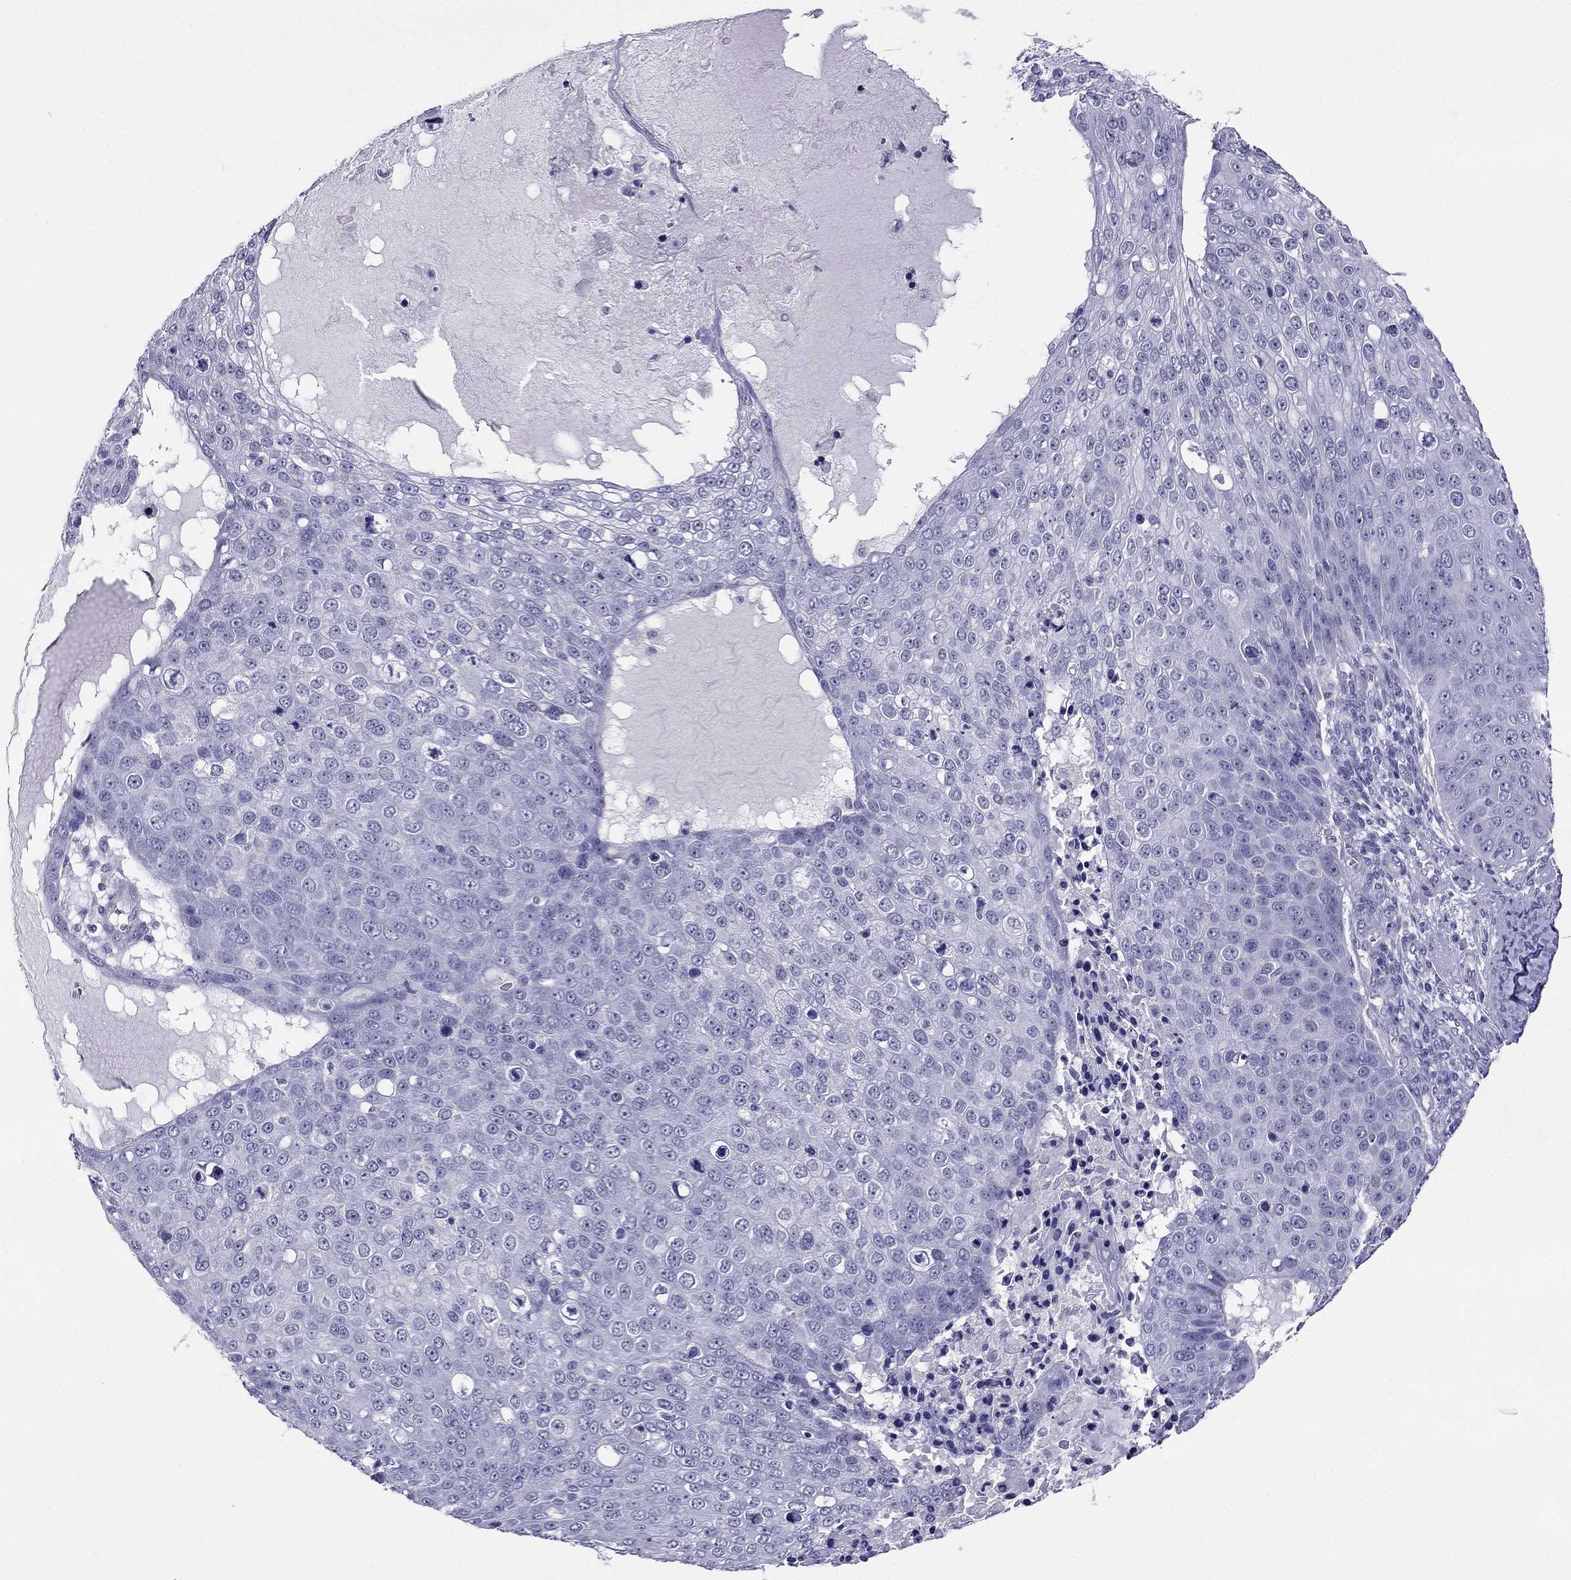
{"staining": {"intensity": "negative", "quantity": "none", "location": "none"}, "tissue": "skin cancer", "cell_type": "Tumor cells", "image_type": "cancer", "snomed": [{"axis": "morphology", "description": "Squamous cell carcinoma, NOS"}, {"axis": "topography", "description": "Skin"}], "caption": "Immunohistochemical staining of skin cancer (squamous cell carcinoma) exhibits no significant positivity in tumor cells.", "gene": "CROCC2", "patient": {"sex": "male", "age": 71}}